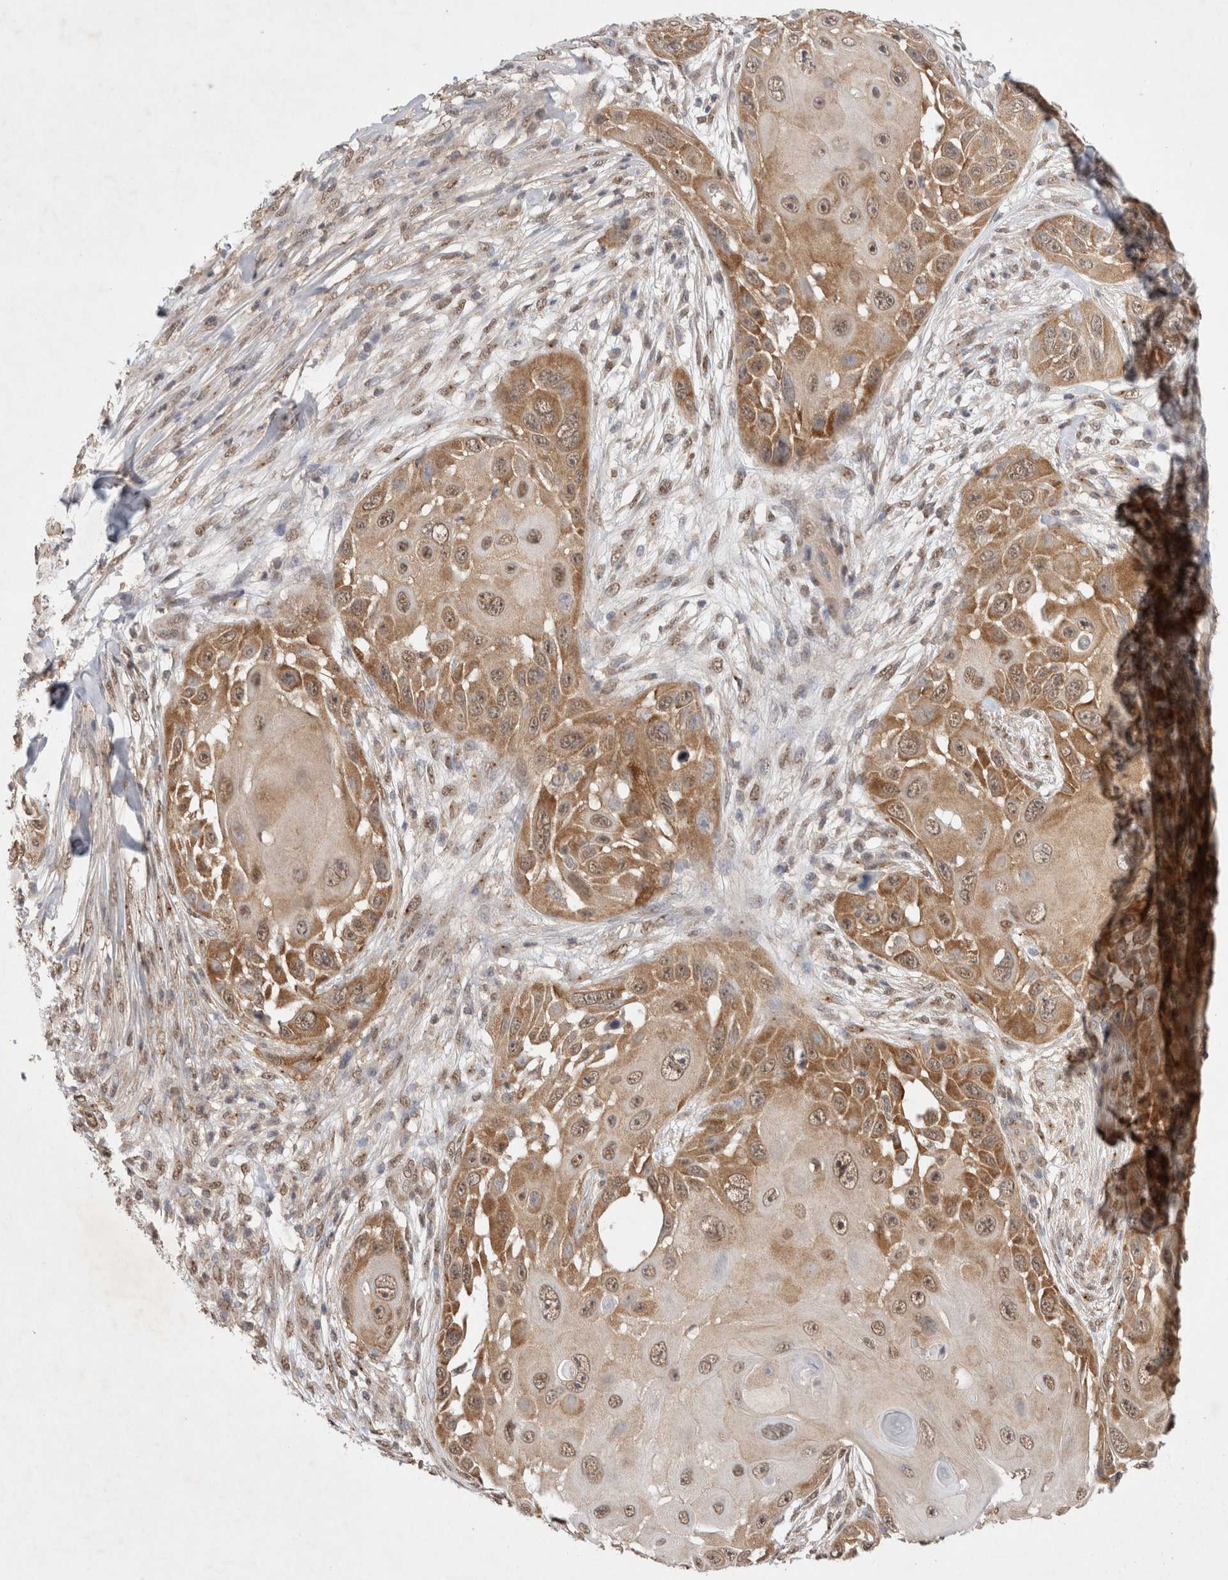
{"staining": {"intensity": "moderate", "quantity": ">75%", "location": "cytoplasmic/membranous,nuclear"}, "tissue": "skin cancer", "cell_type": "Tumor cells", "image_type": "cancer", "snomed": [{"axis": "morphology", "description": "Squamous cell carcinoma, NOS"}, {"axis": "topography", "description": "Skin"}], "caption": "The image exhibits a brown stain indicating the presence of a protein in the cytoplasmic/membranous and nuclear of tumor cells in squamous cell carcinoma (skin).", "gene": "WIPF2", "patient": {"sex": "female", "age": 44}}